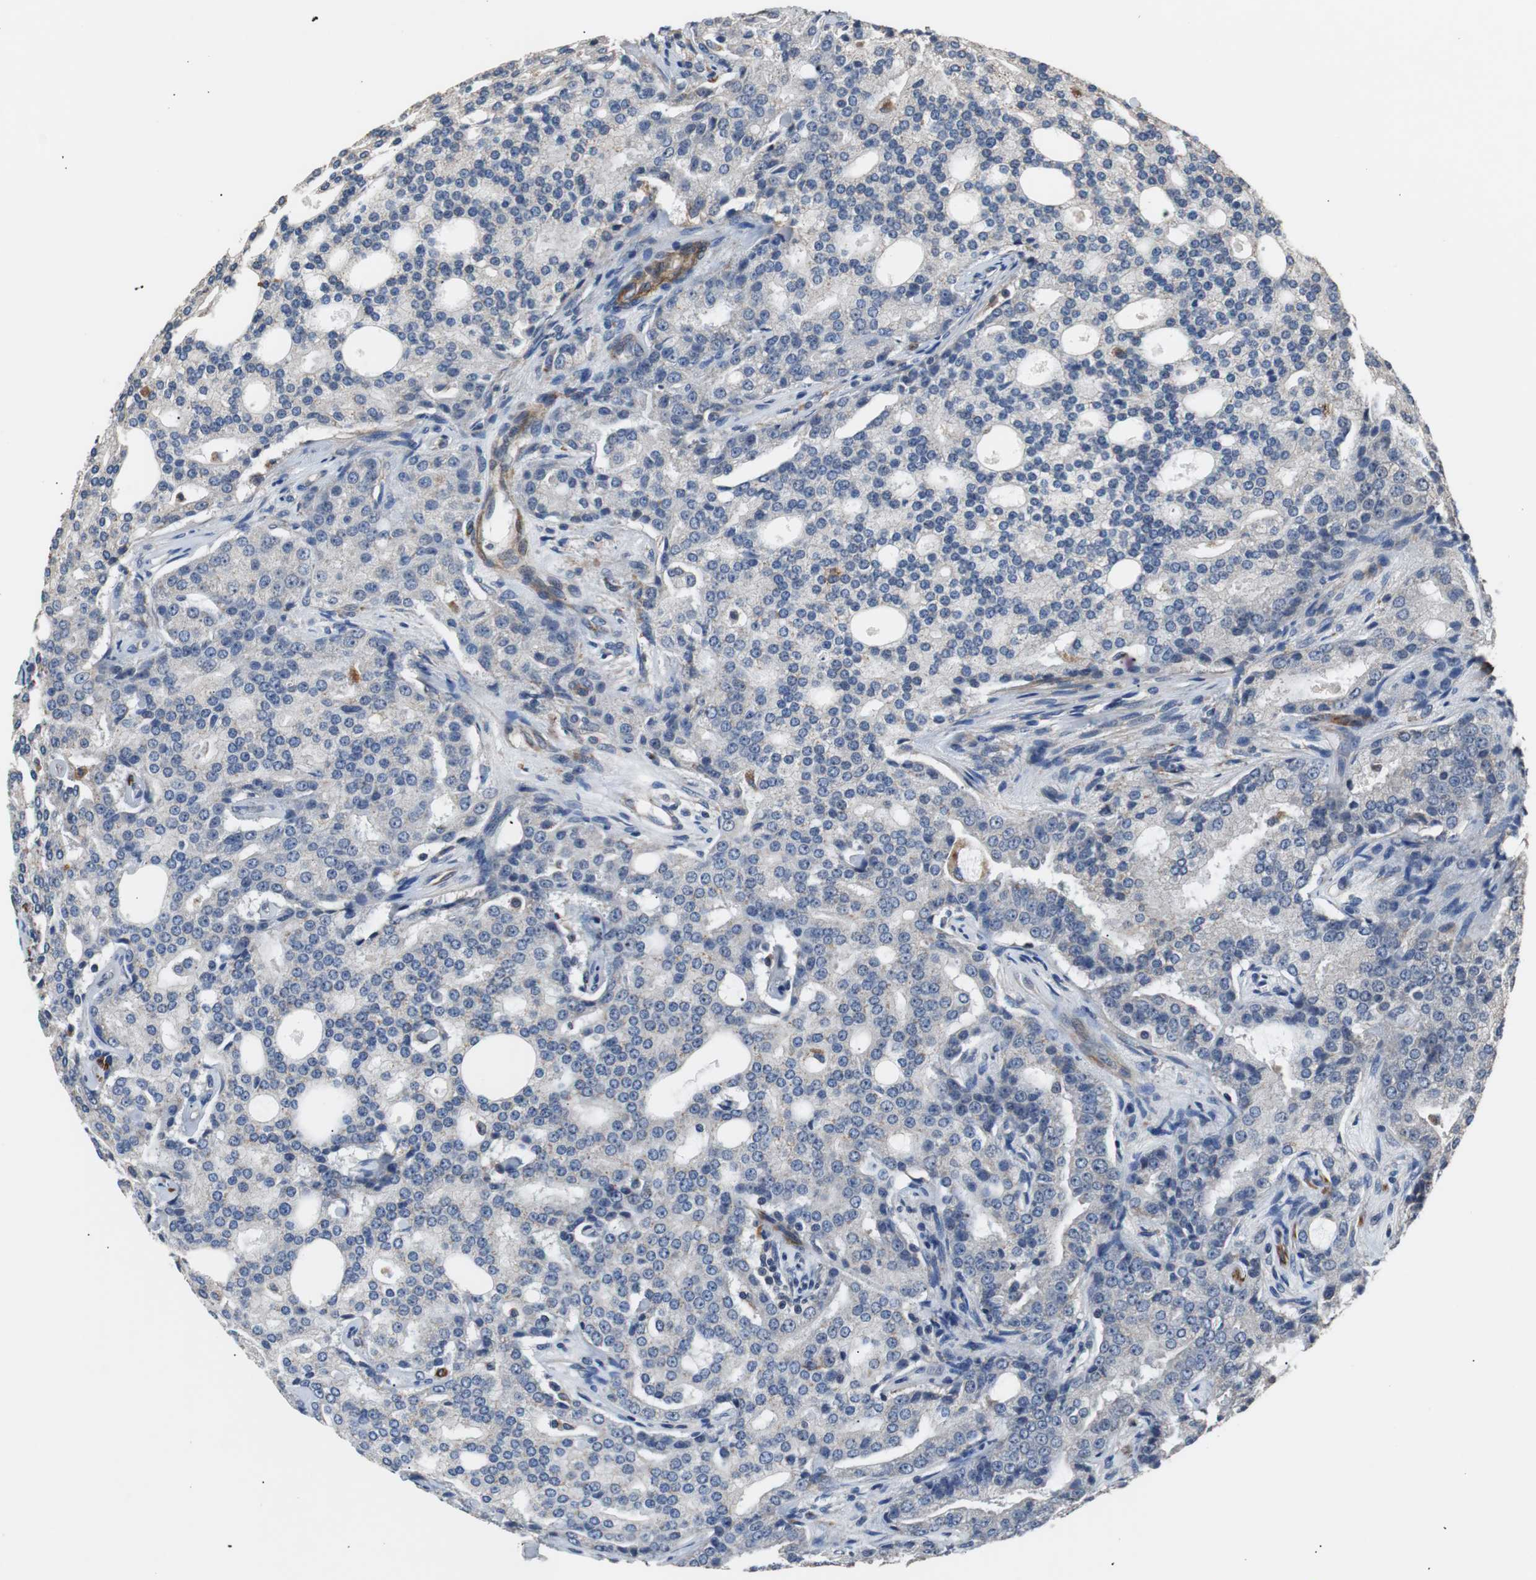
{"staining": {"intensity": "negative", "quantity": "none", "location": "none"}, "tissue": "prostate cancer", "cell_type": "Tumor cells", "image_type": "cancer", "snomed": [{"axis": "morphology", "description": "Adenocarcinoma, High grade"}, {"axis": "topography", "description": "Prostate"}], "caption": "Immunohistochemical staining of human prostate adenocarcinoma (high-grade) exhibits no significant positivity in tumor cells. Nuclei are stained in blue.", "gene": "PITRM1", "patient": {"sex": "male", "age": 72}}